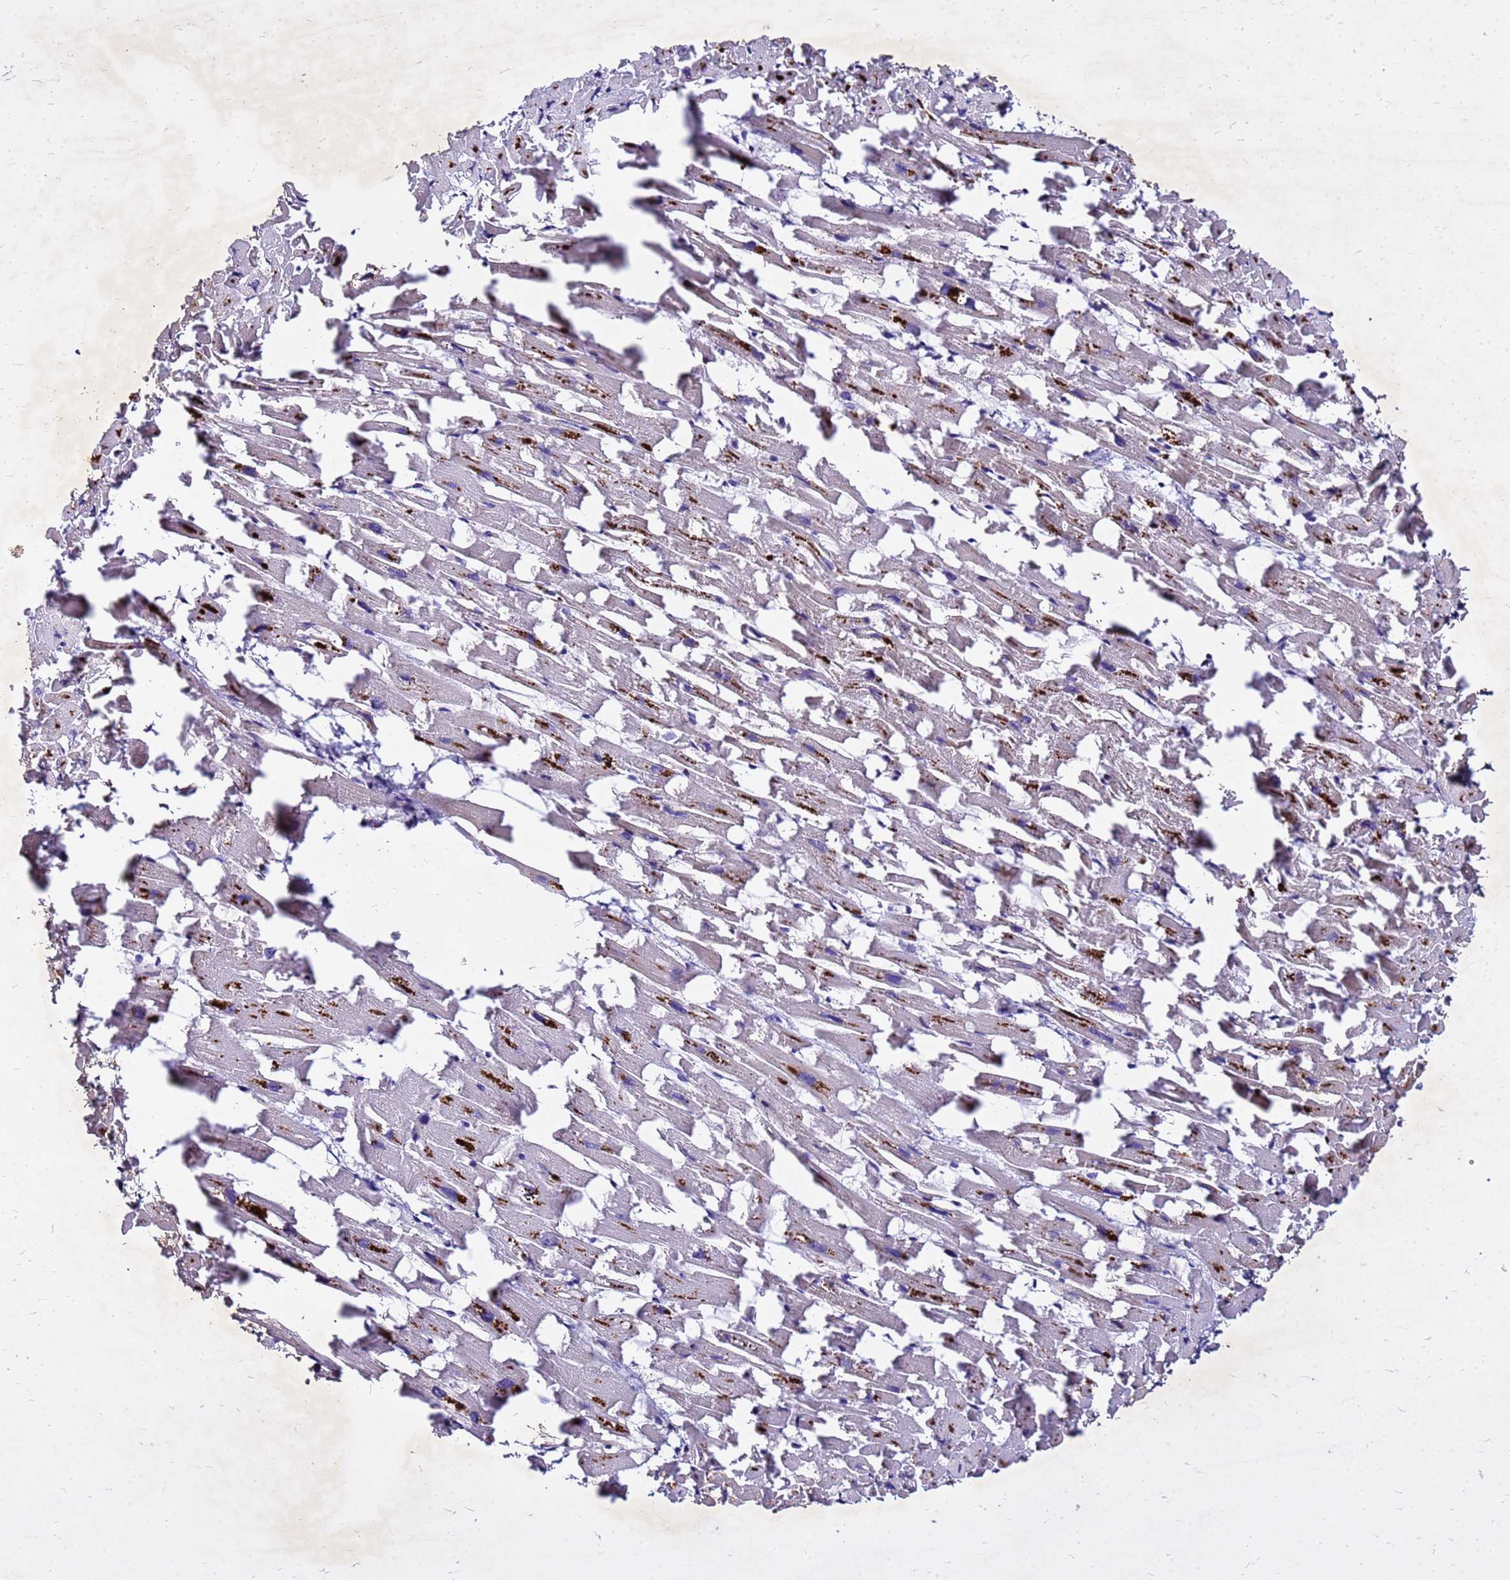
{"staining": {"intensity": "negative", "quantity": "none", "location": "none"}, "tissue": "heart muscle", "cell_type": "Cardiomyocytes", "image_type": "normal", "snomed": [{"axis": "morphology", "description": "Normal tissue, NOS"}, {"axis": "topography", "description": "Heart"}], "caption": "Cardiomyocytes show no significant protein positivity in normal heart muscle. (Stains: DAB (3,3'-diaminobenzidine) immunohistochemistry with hematoxylin counter stain, Microscopy: brightfield microscopy at high magnification).", "gene": "COX14", "patient": {"sex": "female", "age": 64}}